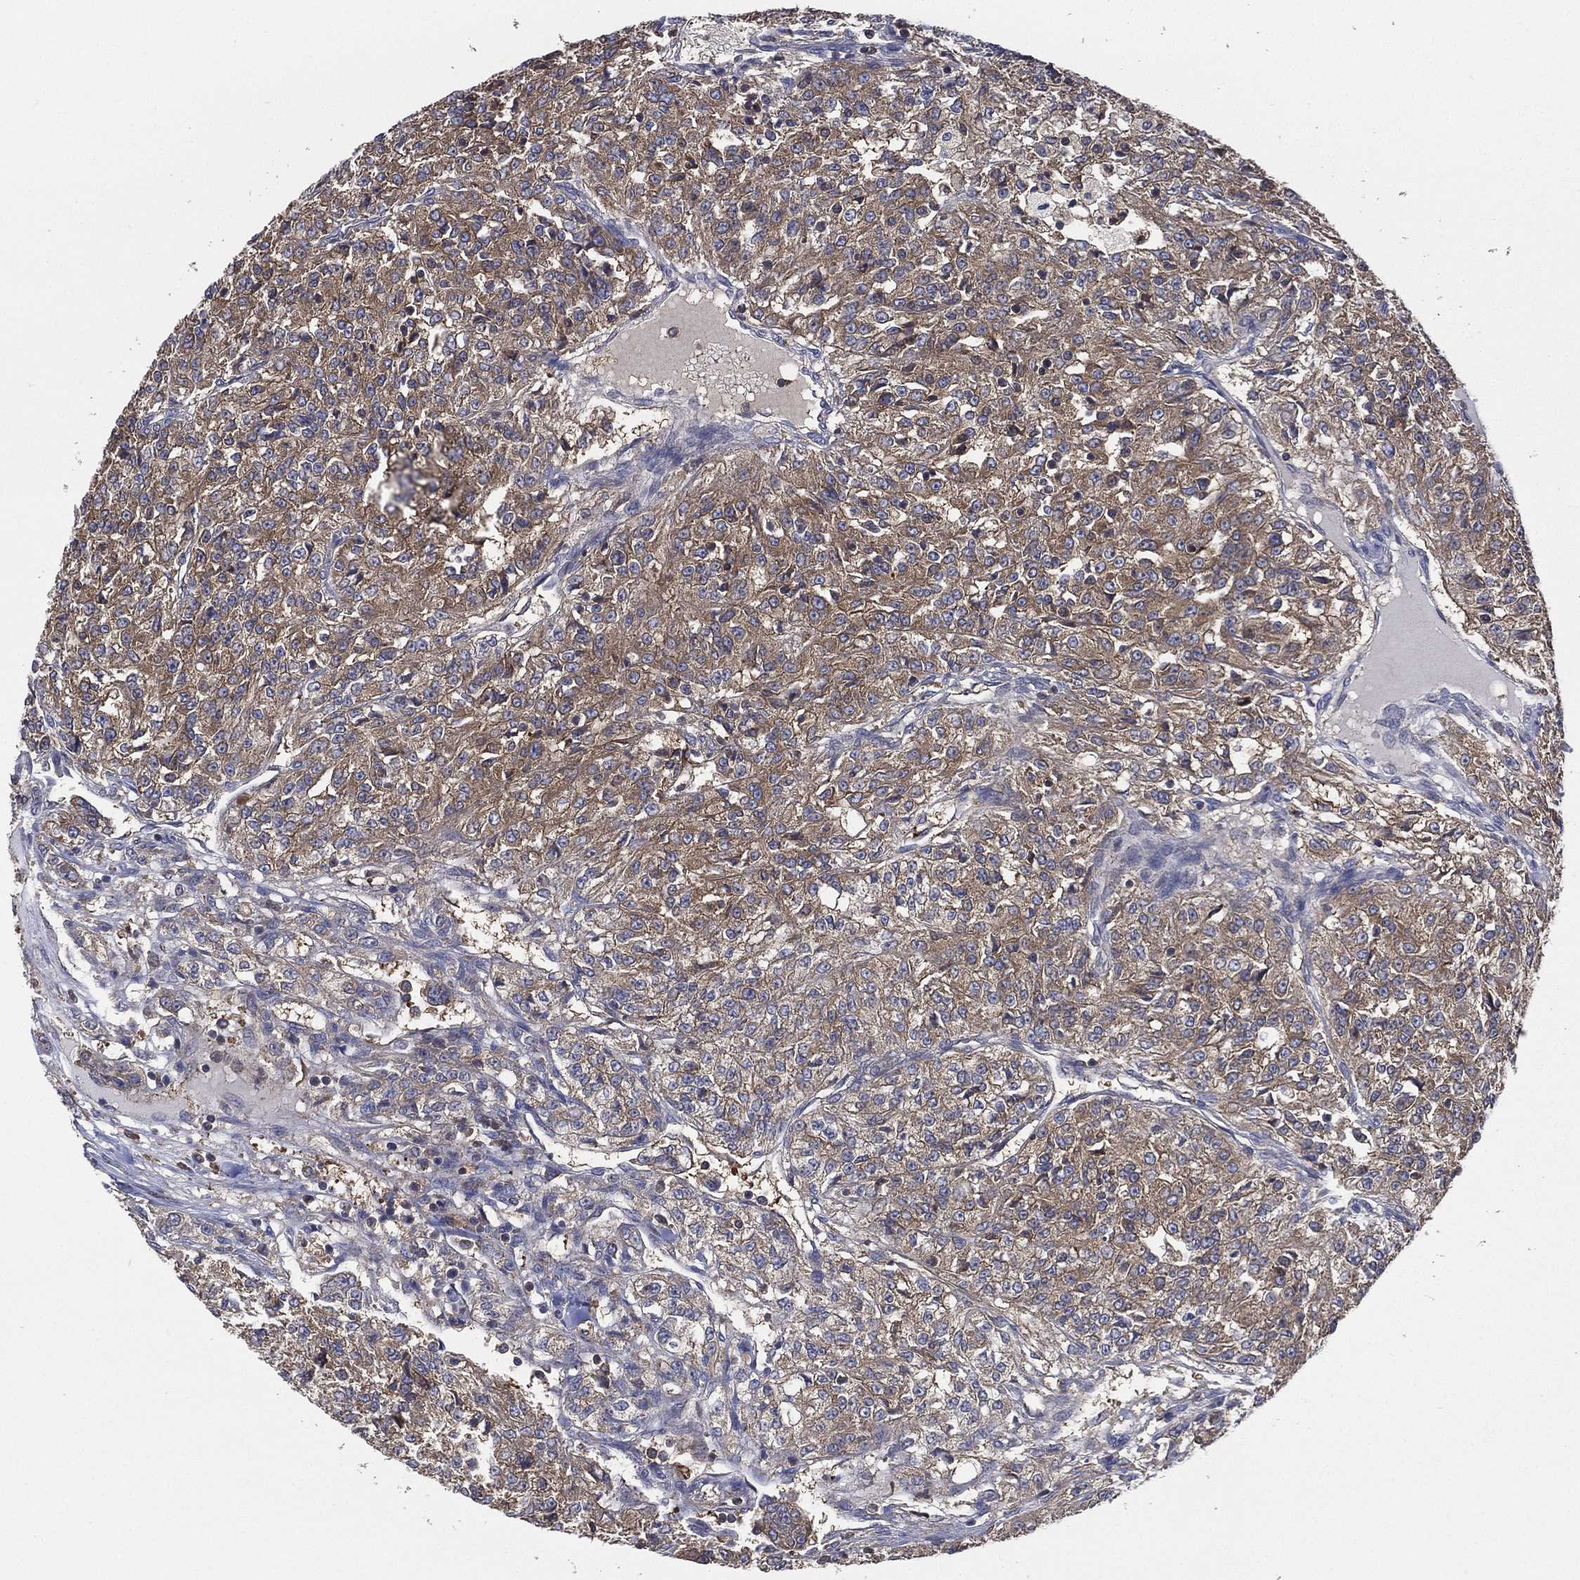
{"staining": {"intensity": "moderate", "quantity": "25%-75%", "location": "cytoplasmic/membranous"}, "tissue": "renal cancer", "cell_type": "Tumor cells", "image_type": "cancer", "snomed": [{"axis": "morphology", "description": "Adenocarcinoma, NOS"}, {"axis": "topography", "description": "Kidney"}], "caption": "Renal cancer (adenocarcinoma) stained for a protein reveals moderate cytoplasmic/membranous positivity in tumor cells. The staining is performed using DAB brown chromogen to label protein expression. The nuclei are counter-stained blue using hematoxylin.", "gene": "SMPD3", "patient": {"sex": "female", "age": 63}}